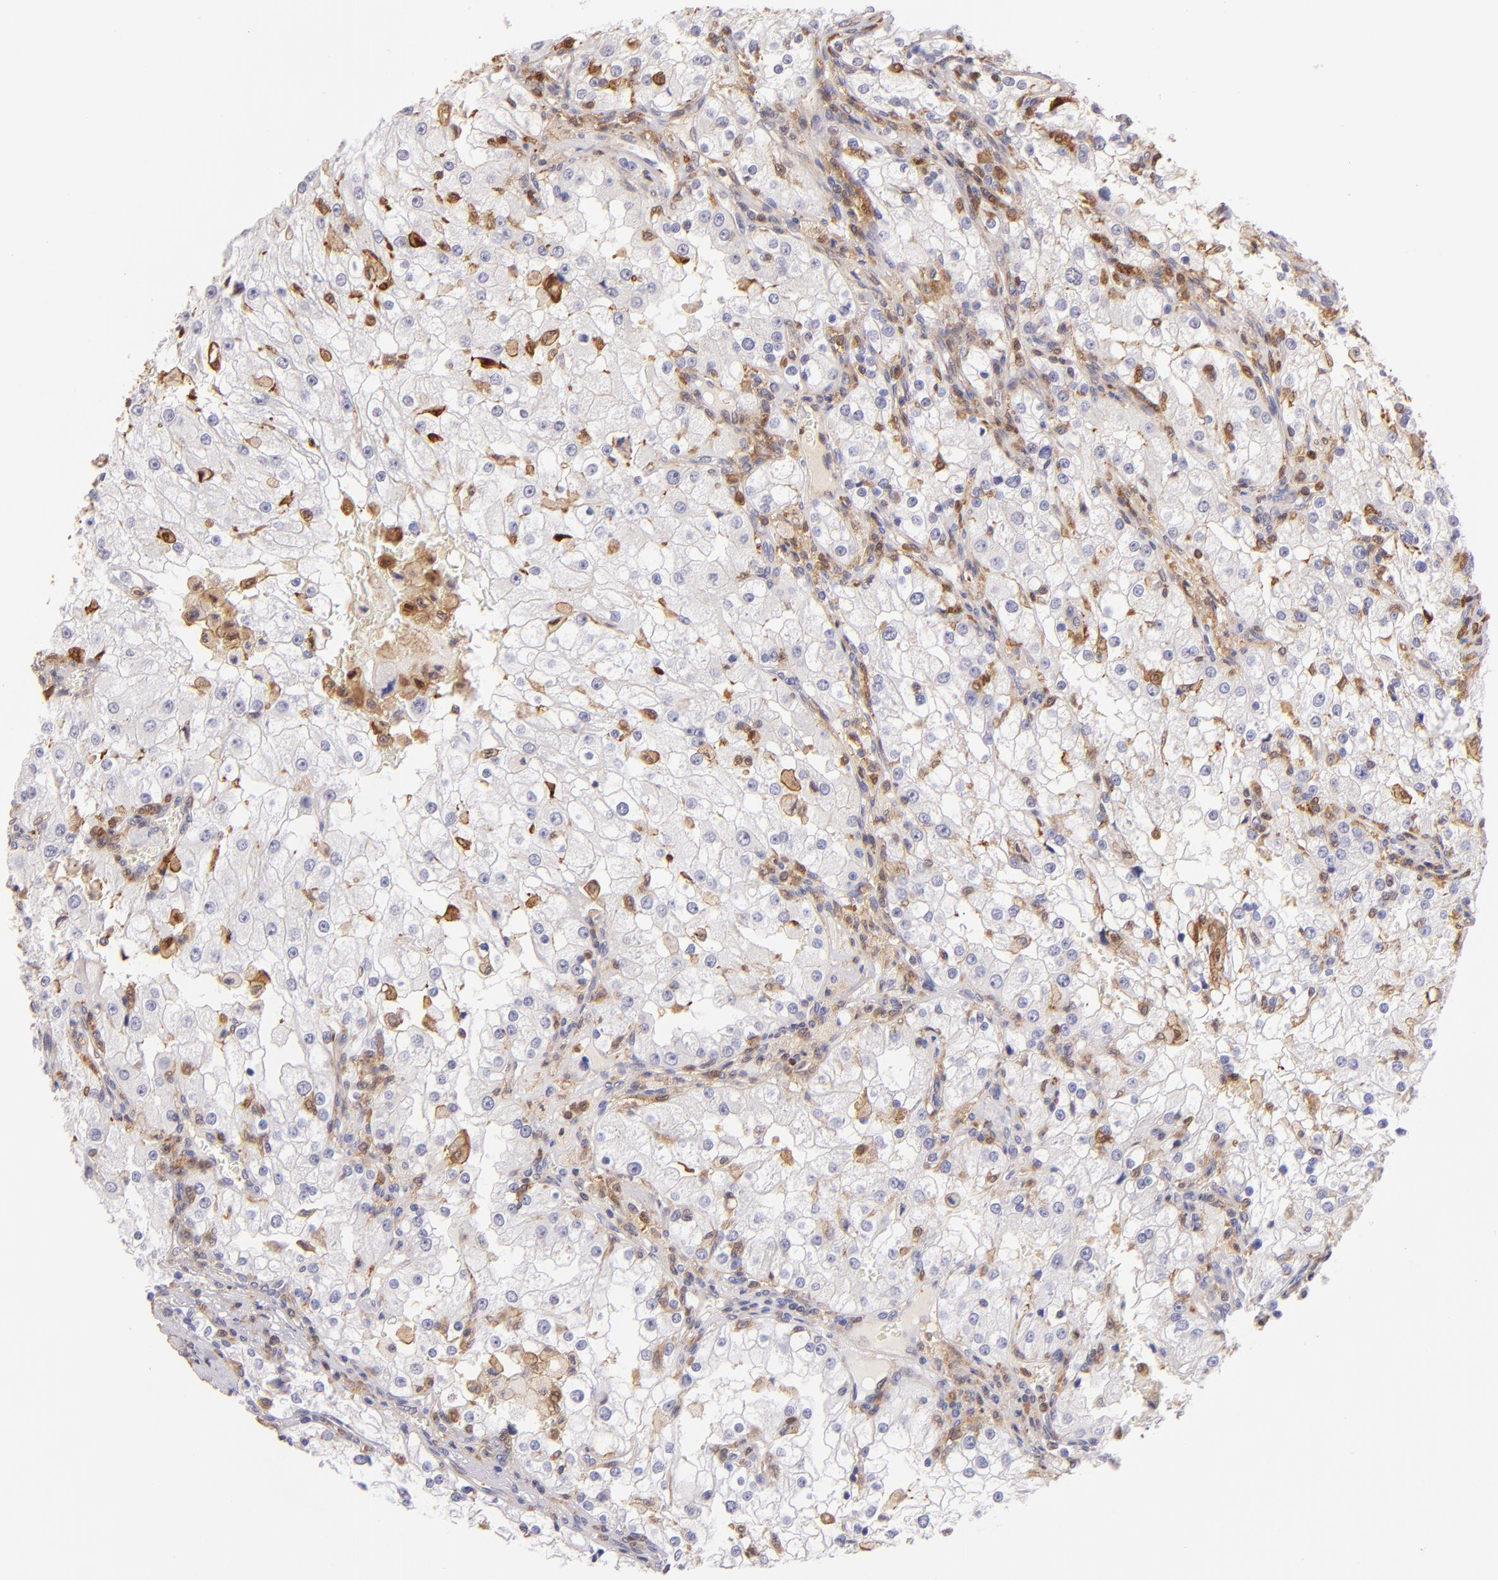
{"staining": {"intensity": "negative", "quantity": "none", "location": "none"}, "tissue": "renal cancer", "cell_type": "Tumor cells", "image_type": "cancer", "snomed": [{"axis": "morphology", "description": "Adenocarcinoma, NOS"}, {"axis": "topography", "description": "Kidney"}], "caption": "Tumor cells are negative for protein expression in human renal cancer.", "gene": "BTK", "patient": {"sex": "female", "age": 74}}